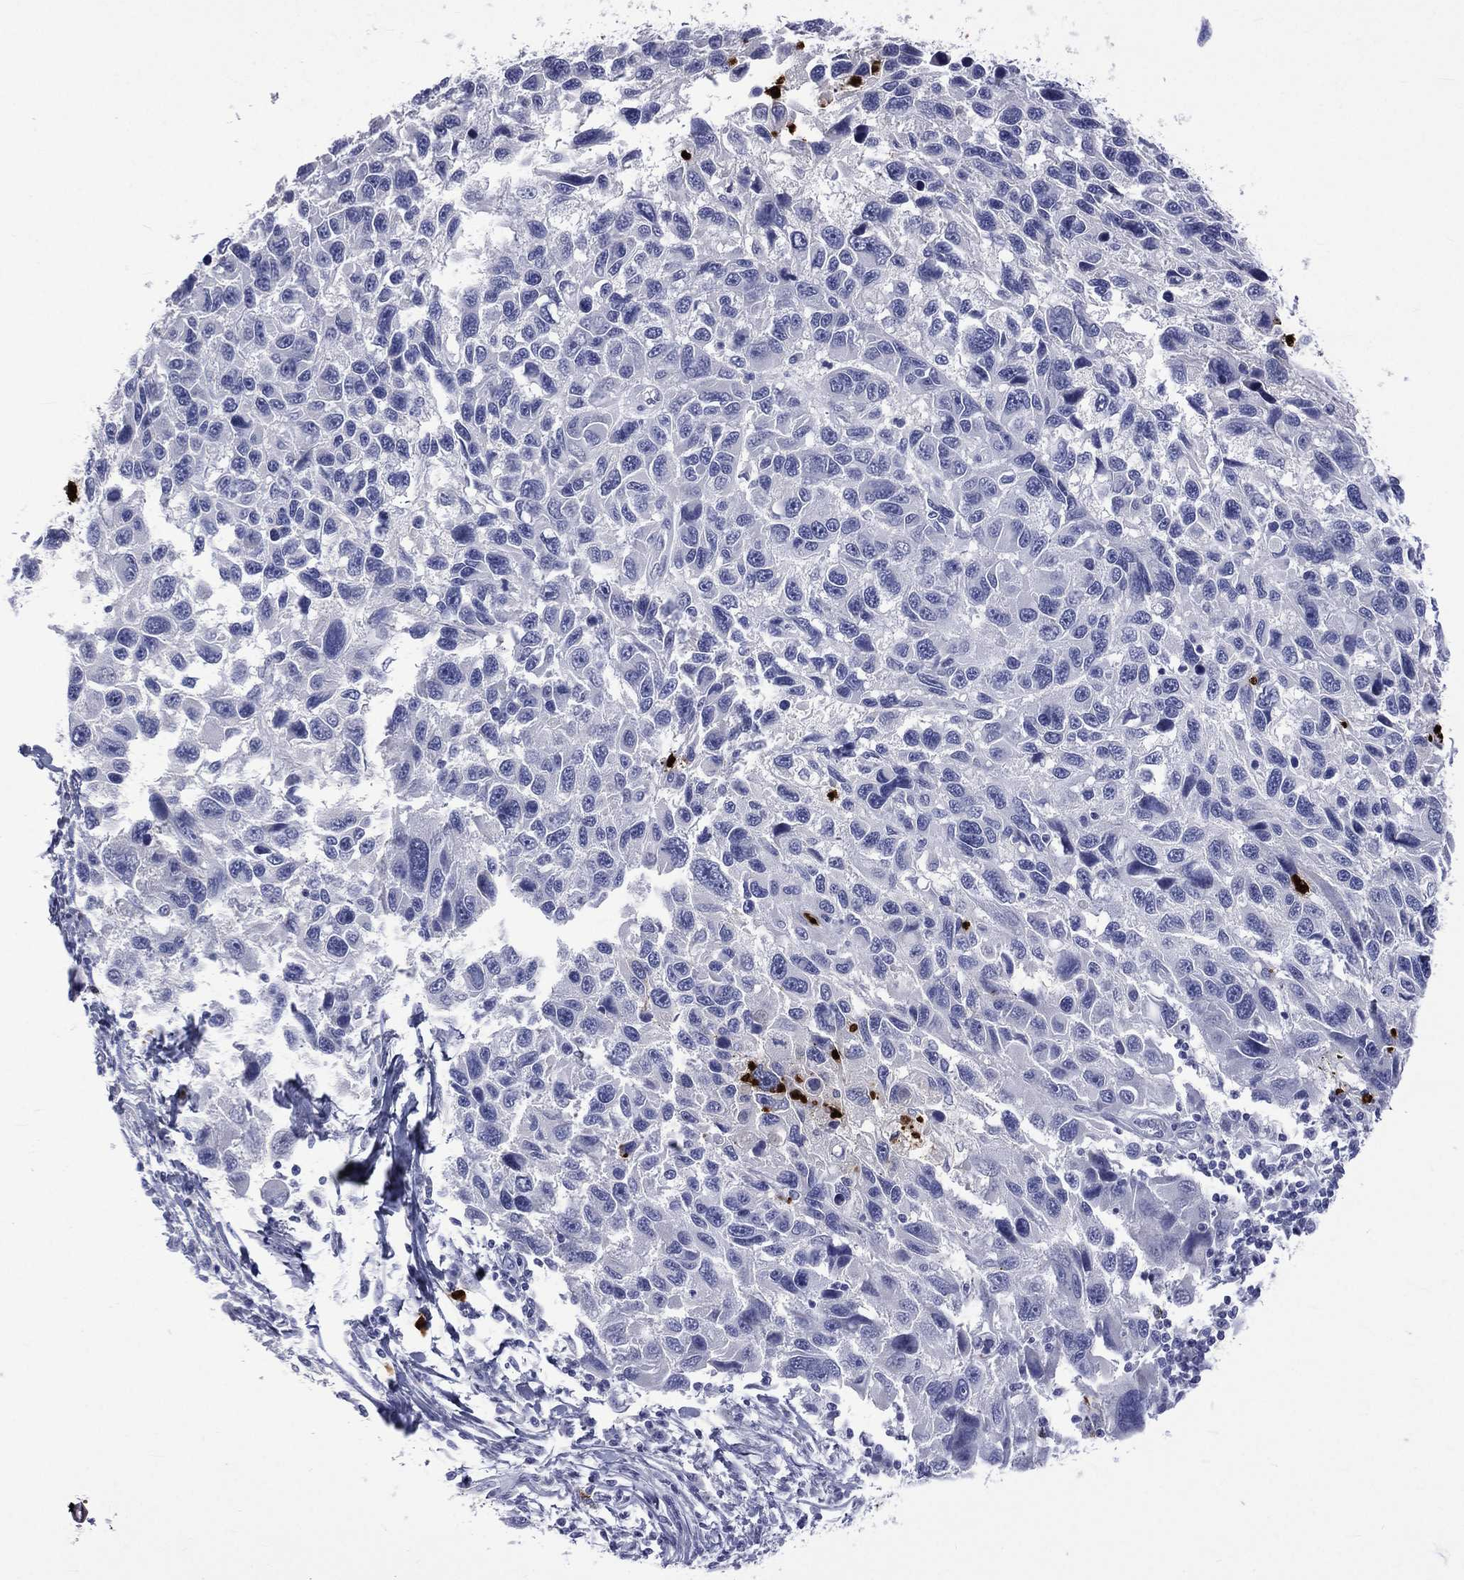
{"staining": {"intensity": "negative", "quantity": "none", "location": "none"}, "tissue": "melanoma", "cell_type": "Tumor cells", "image_type": "cancer", "snomed": [{"axis": "morphology", "description": "Malignant melanoma, NOS"}, {"axis": "topography", "description": "Skin"}], "caption": "Protein analysis of malignant melanoma reveals no significant positivity in tumor cells.", "gene": "ELANE", "patient": {"sex": "male", "age": 53}}